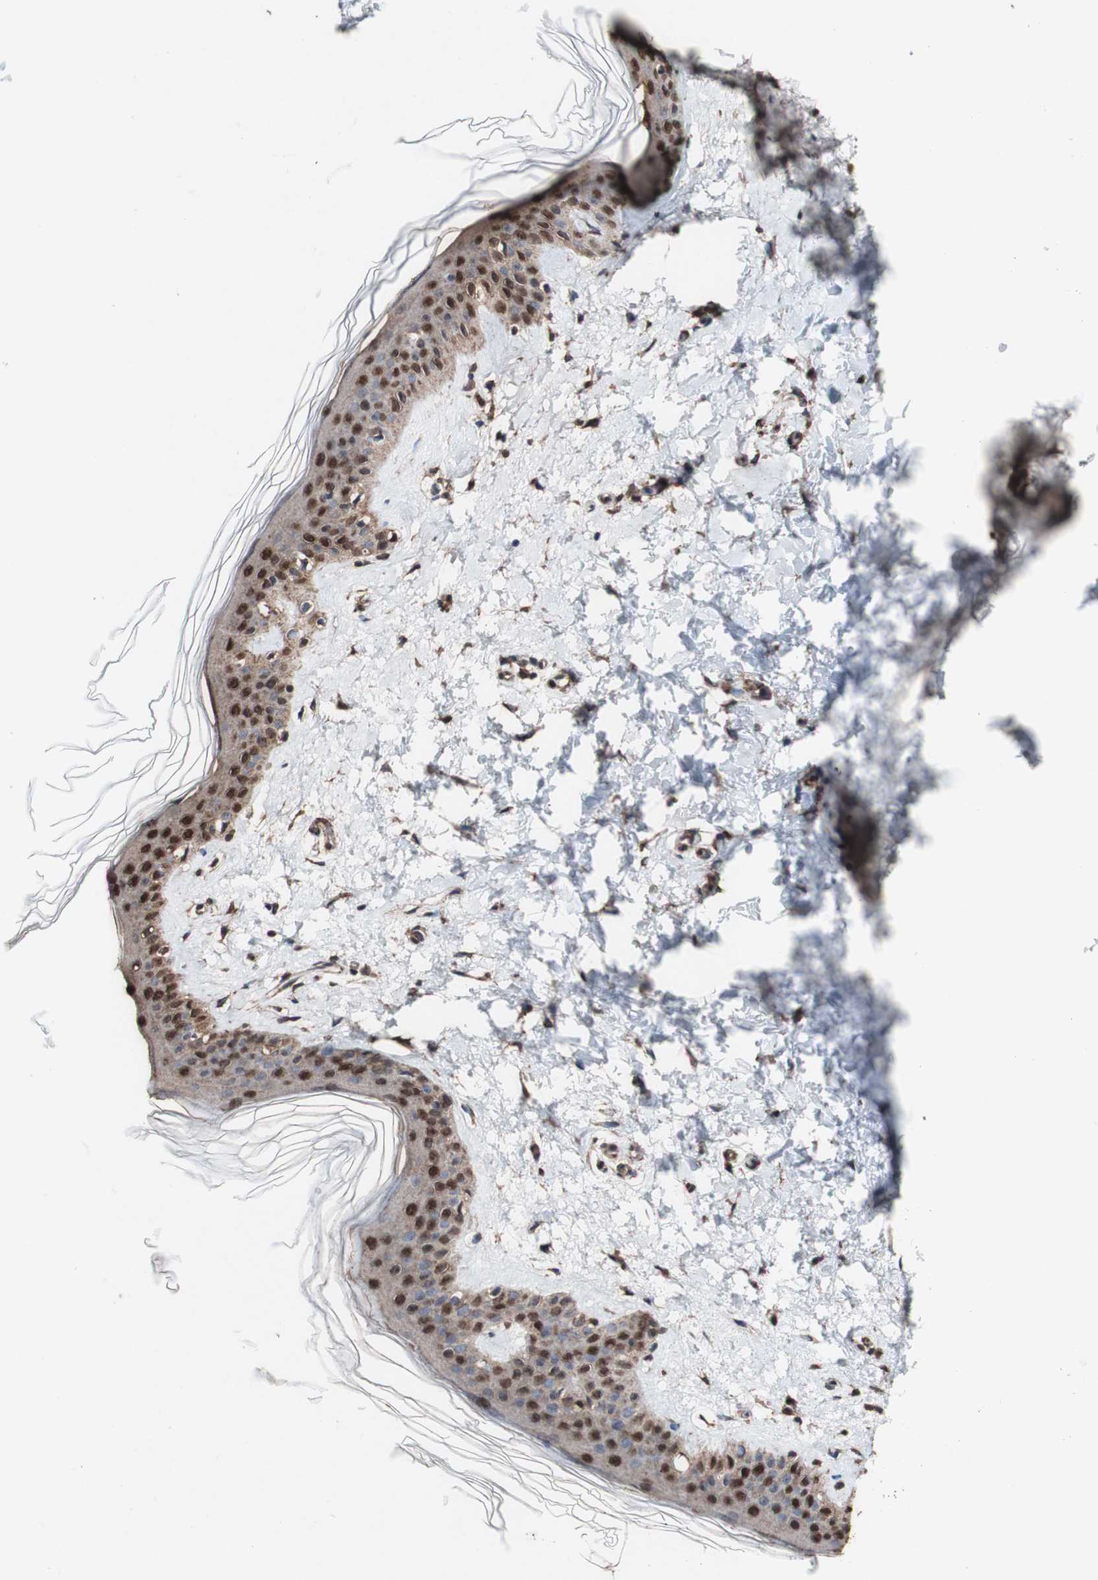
{"staining": {"intensity": "moderate", "quantity": "25%-75%", "location": "cytoplasmic/membranous"}, "tissue": "skin", "cell_type": "Fibroblasts", "image_type": "normal", "snomed": [{"axis": "morphology", "description": "Normal tissue, NOS"}, {"axis": "topography", "description": "Skin"}], "caption": "IHC (DAB) staining of normal human skin displays moderate cytoplasmic/membranous protein staining in approximately 25%-75% of fibroblasts.", "gene": "PIDD1", "patient": {"sex": "female", "age": 41}}